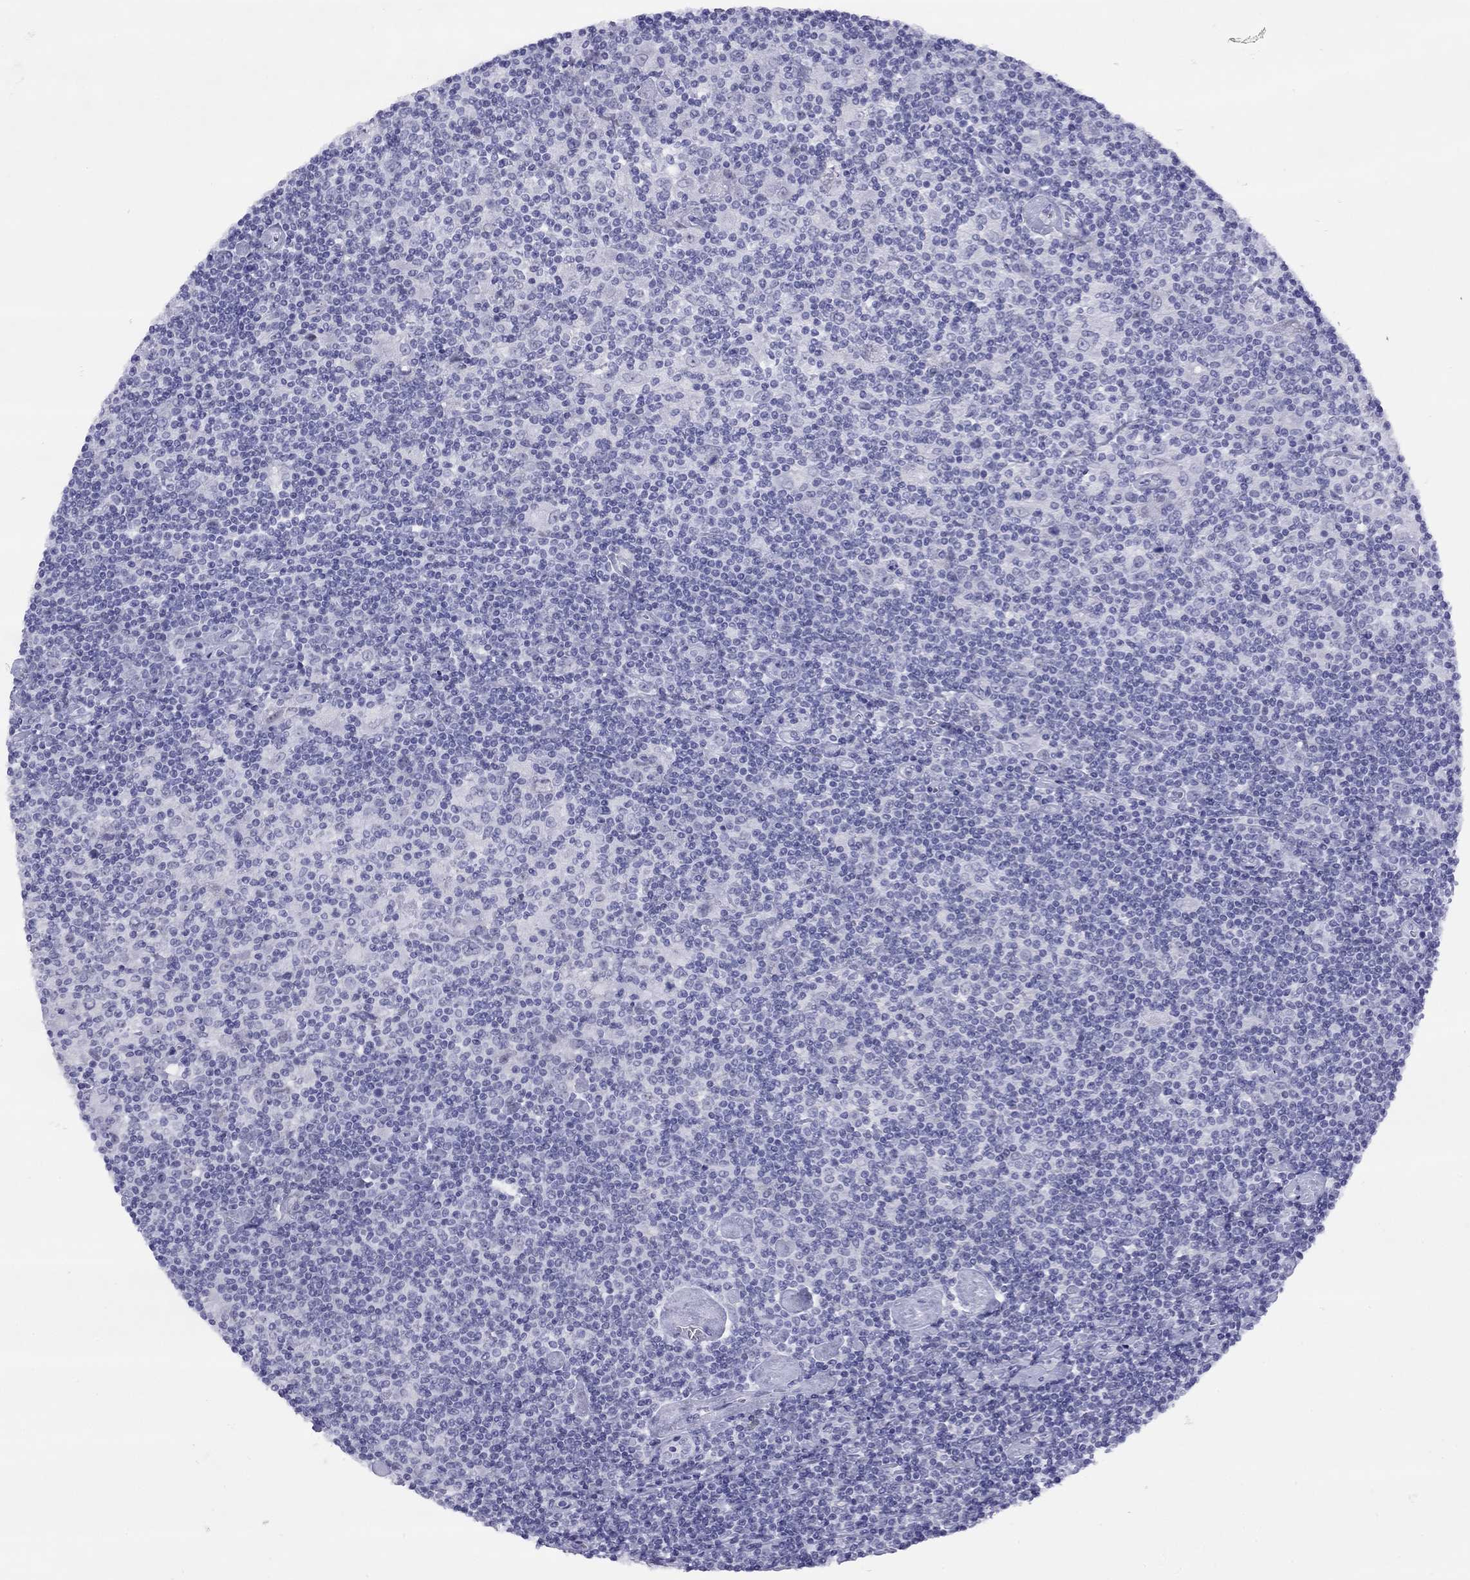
{"staining": {"intensity": "negative", "quantity": "none", "location": "none"}, "tissue": "lymphoma", "cell_type": "Tumor cells", "image_type": "cancer", "snomed": [{"axis": "morphology", "description": "Hodgkin's disease, NOS"}, {"axis": "topography", "description": "Lymph node"}], "caption": "This is an immunohistochemistry (IHC) histopathology image of human lymphoma. There is no staining in tumor cells.", "gene": "LYAR", "patient": {"sex": "male", "age": 40}}